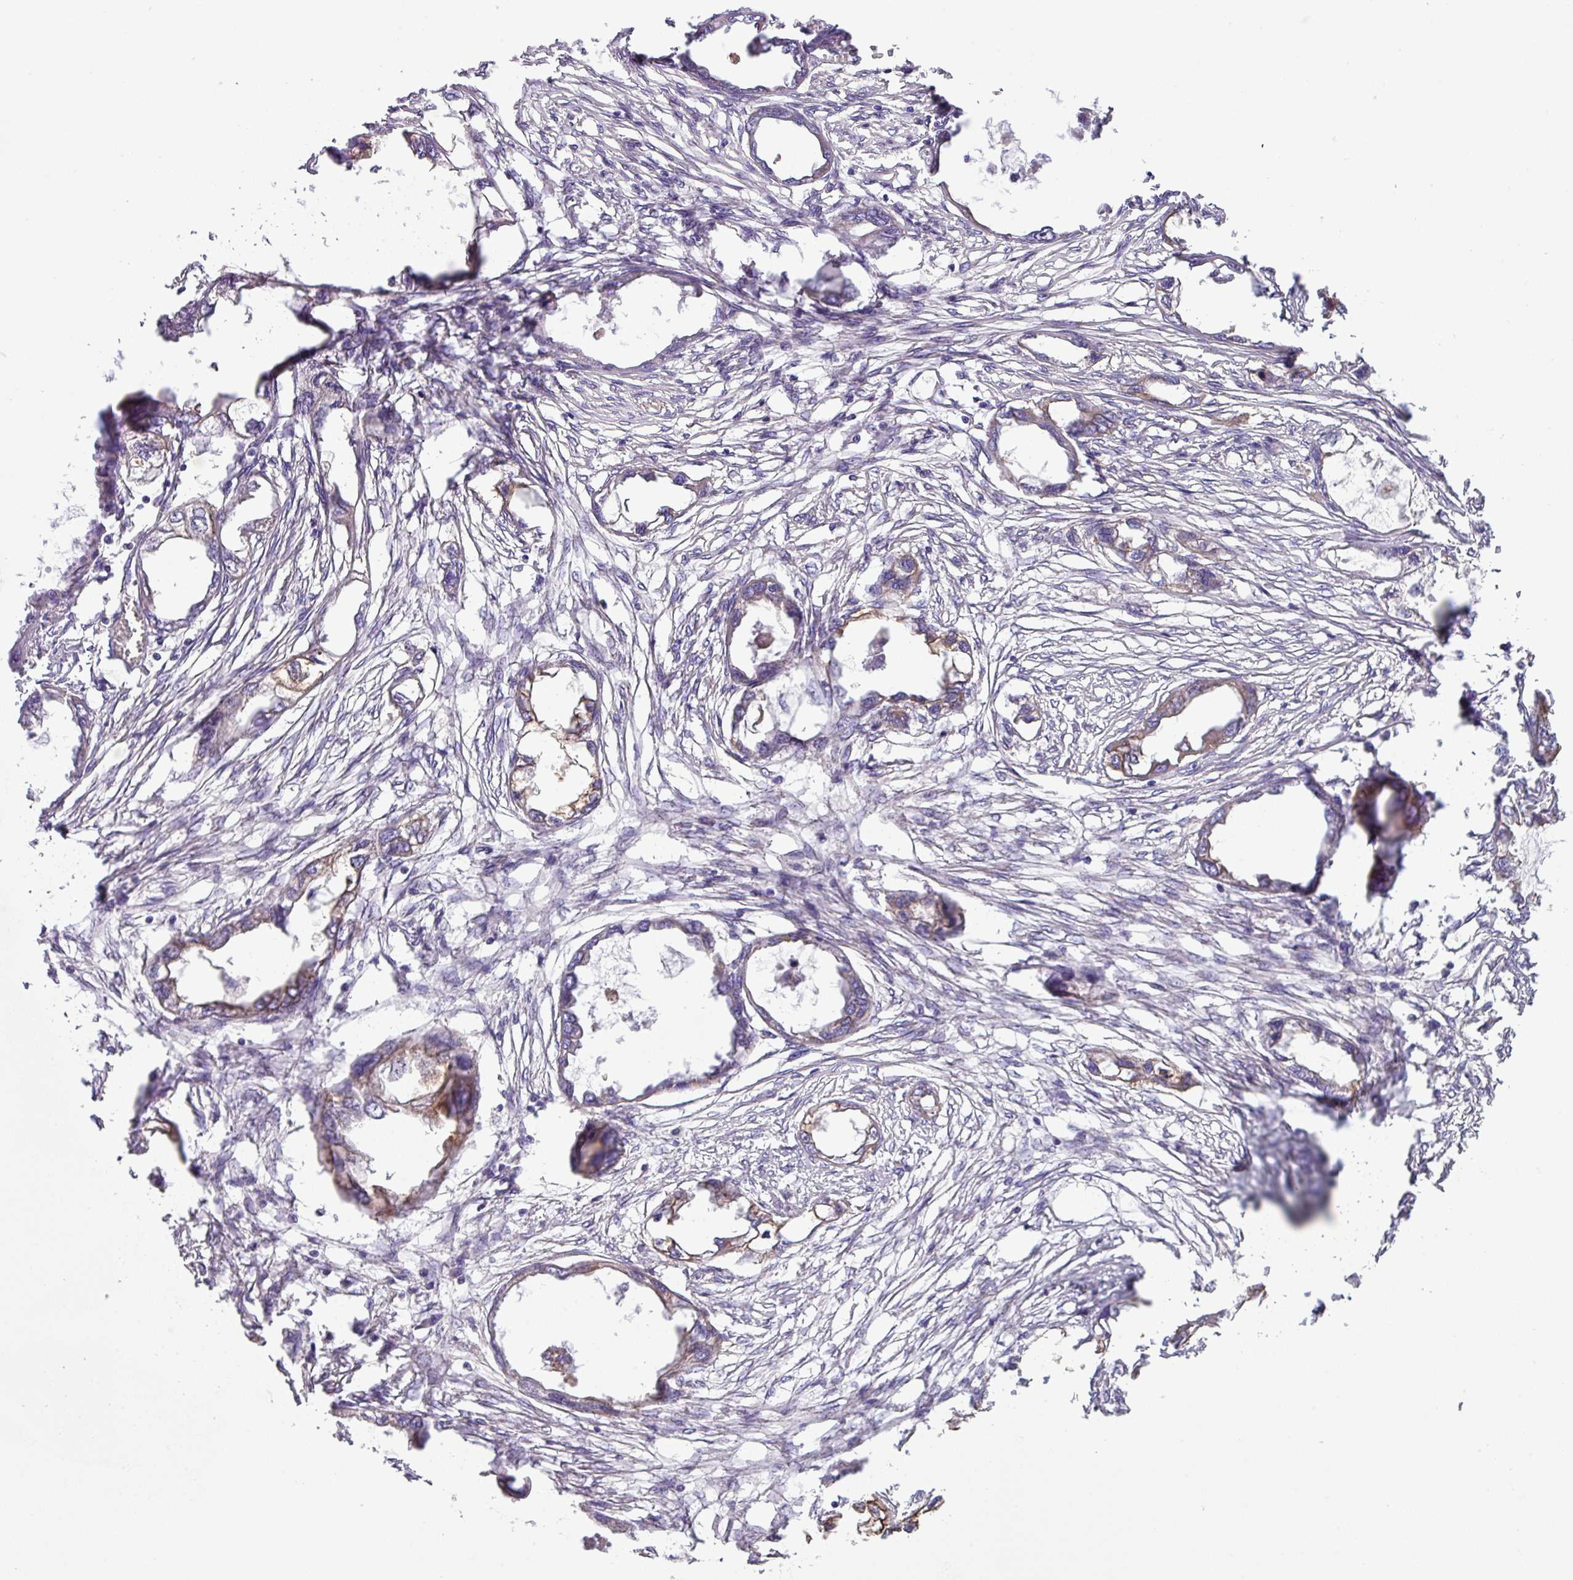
{"staining": {"intensity": "moderate", "quantity": "<25%", "location": "cytoplasmic/membranous"}, "tissue": "endometrial cancer", "cell_type": "Tumor cells", "image_type": "cancer", "snomed": [{"axis": "morphology", "description": "Adenocarcinoma, NOS"}, {"axis": "morphology", "description": "Adenocarcinoma, metastatic, NOS"}, {"axis": "topography", "description": "Adipose tissue"}, {"axis": "topography", "description": "Endometrium"}], "caption": "Immunohistochemistry of endometrial cancer reveals low levels of moderate cytoplasmic/membranous staining in approximately <25% of tumor cells. (IHC, brightfield microscopy, high magnification).", "gene": "SLC23A2", "patient": {"sex": "female", "age": 67}}